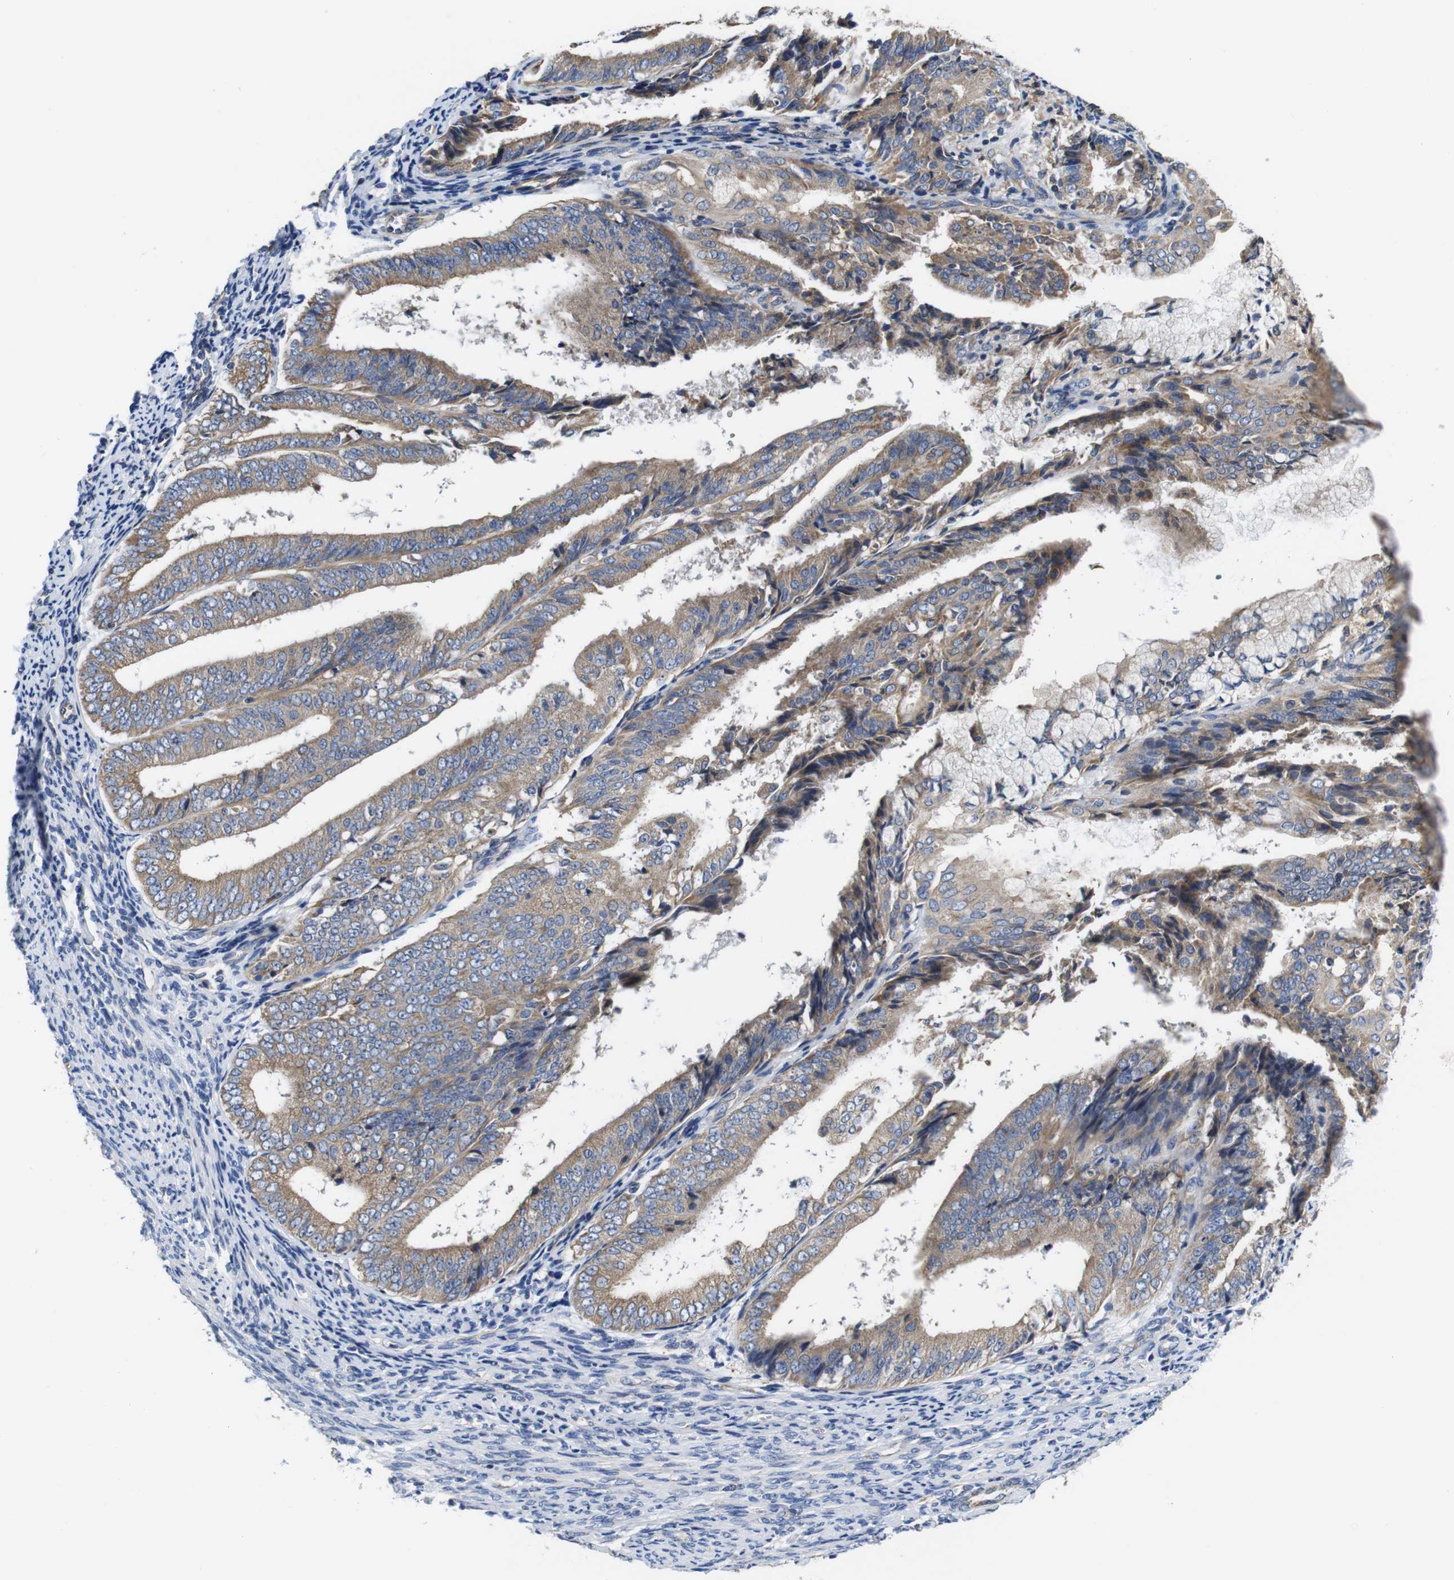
{"staining": {"intensity": "moderate", "quantity": ">75%", "location": "cytoplasmic/membranous"}, "tissue": "endometrial cancer", "cell_type": "Tumor cells", "image_type": "cancer", "snomed": [{"axis": "morphology", "description": "Adenocarcinoma, NOS"}, {"axis": "topography", "description": "Endometrium"}], "caption": "Immunohistochemistry (IHC) (DAB (3,3'-diaminobenzidine)) staining of endometrial adenocarcinoma displays moderate cytoplasmic/membranous protein staining in approximately >75% of tumor cells.", "gene": "MARCHF7", "patient": {"sex": "female", "age": 63}}